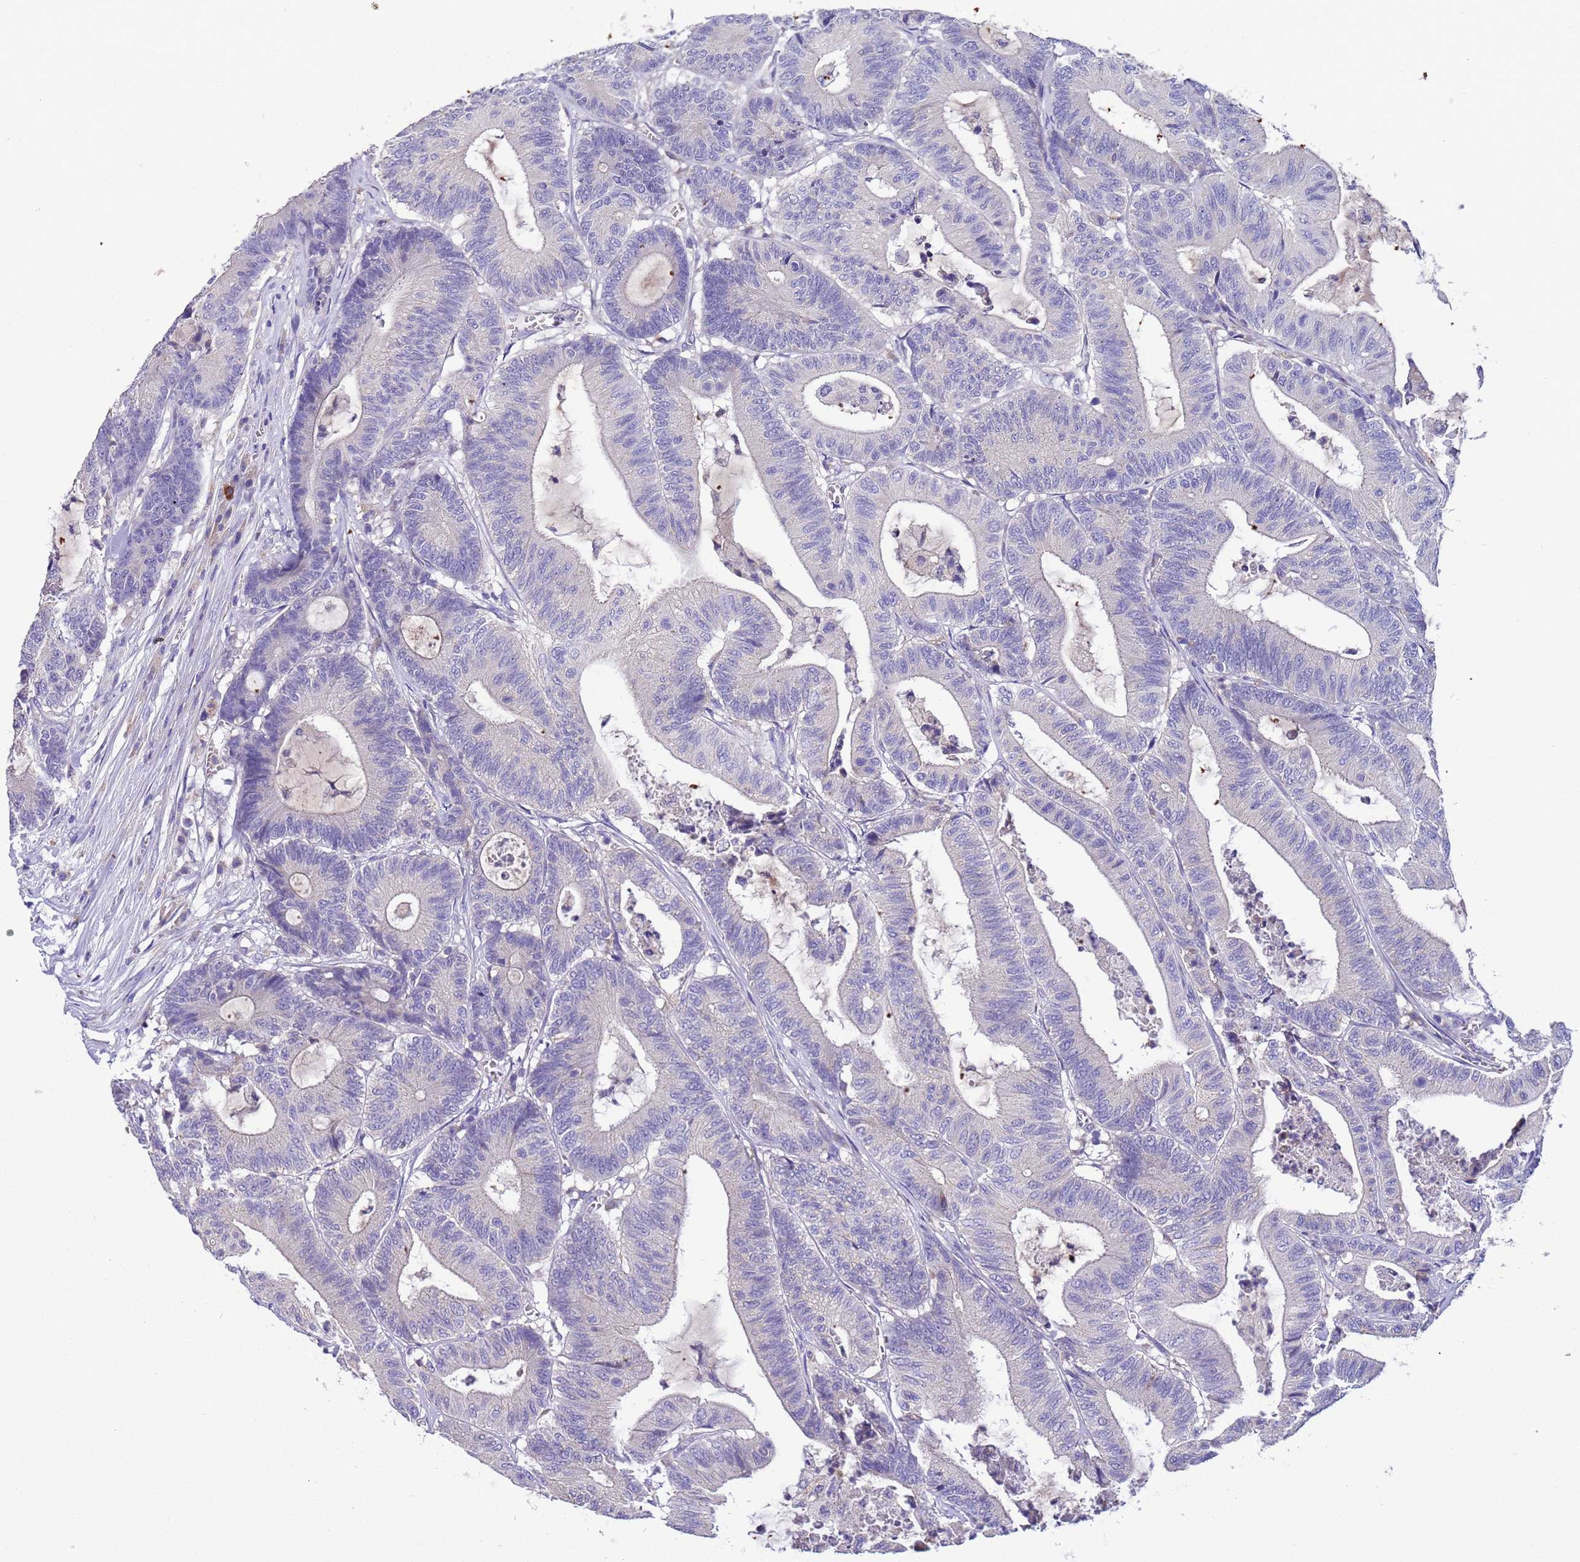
{"staining": {"intensity": "negative", "quantity": "none", "location": "none"}, "tissue": "colorectal cancer", "cell_type": "Tumor cells", "image_type": "cancer", "snomed": [{"axis": "morphology", "description": "Adenocarcinoma, NOS"}, {"axis": "topography", "description": "Colon"}], "caption": "A high-resolution micrograph shows immunohistochemistry staining of adenocarcinoma (colorectal), which reveals no significant expression in tumor cells. (Immunohistochemistry, brightfield microscopy, high magnification).", "gene": "SLC24A3", "patient": {"sex": "female", "age": 84}}